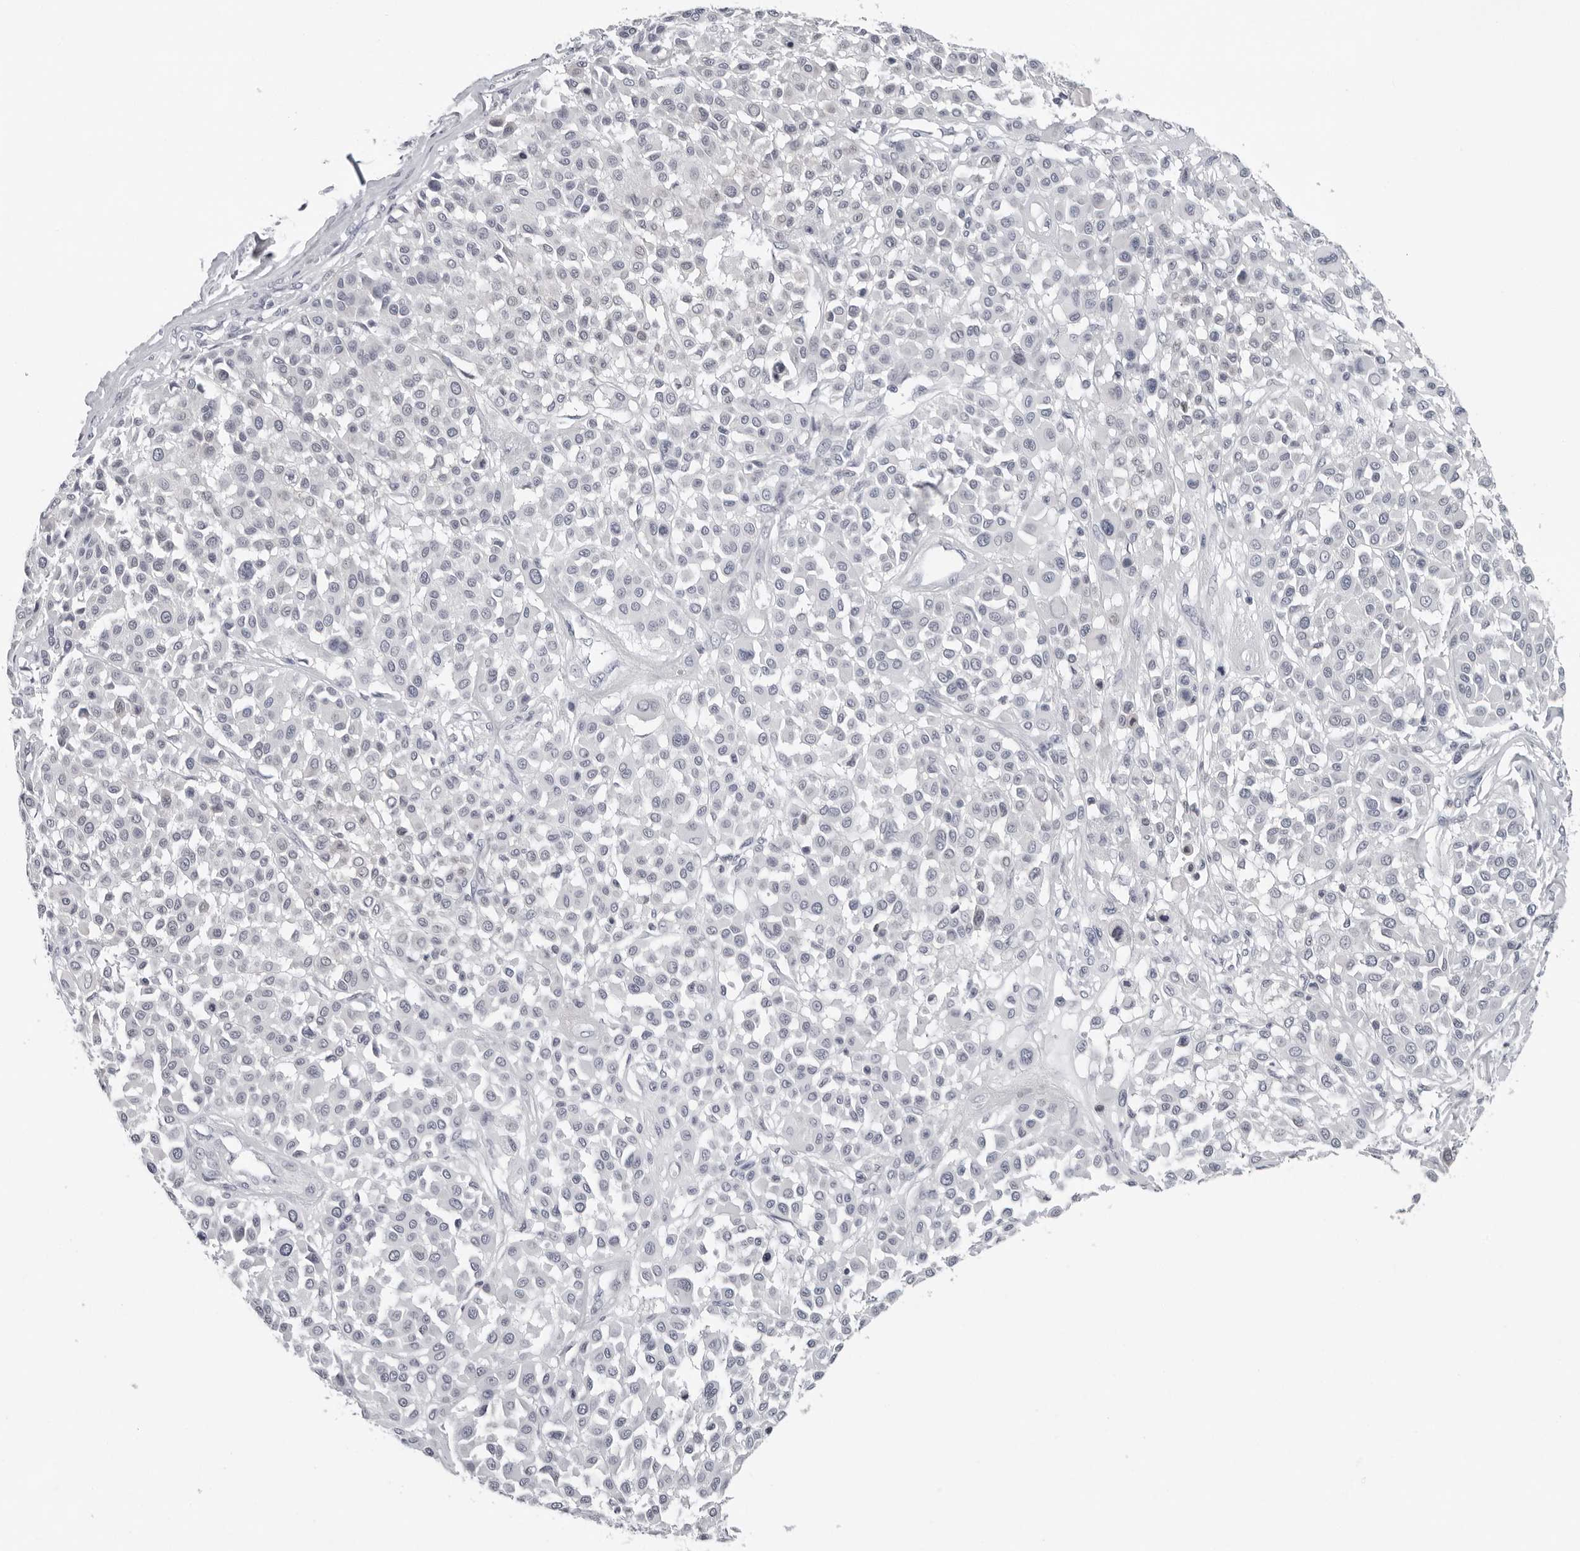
{"staining": {"intensity": "negative", "quantity": "none", "location": "none"}, "tissue": "melanoma", "cell_type": "Tumor cells", "image_type": "cancer", "snomed": [{"axis": "morphology", "description": "Malignant melanoma, Metastatic site"}, {"axis": "topography", "description": "Soft tissue"}], "caption": "The photomicrograph shows no significant staining in tumor cells of malignant melanoma (metastatic site).", "gene": "CCDC28B", "patient": {"sex": "male", "age": 41}}